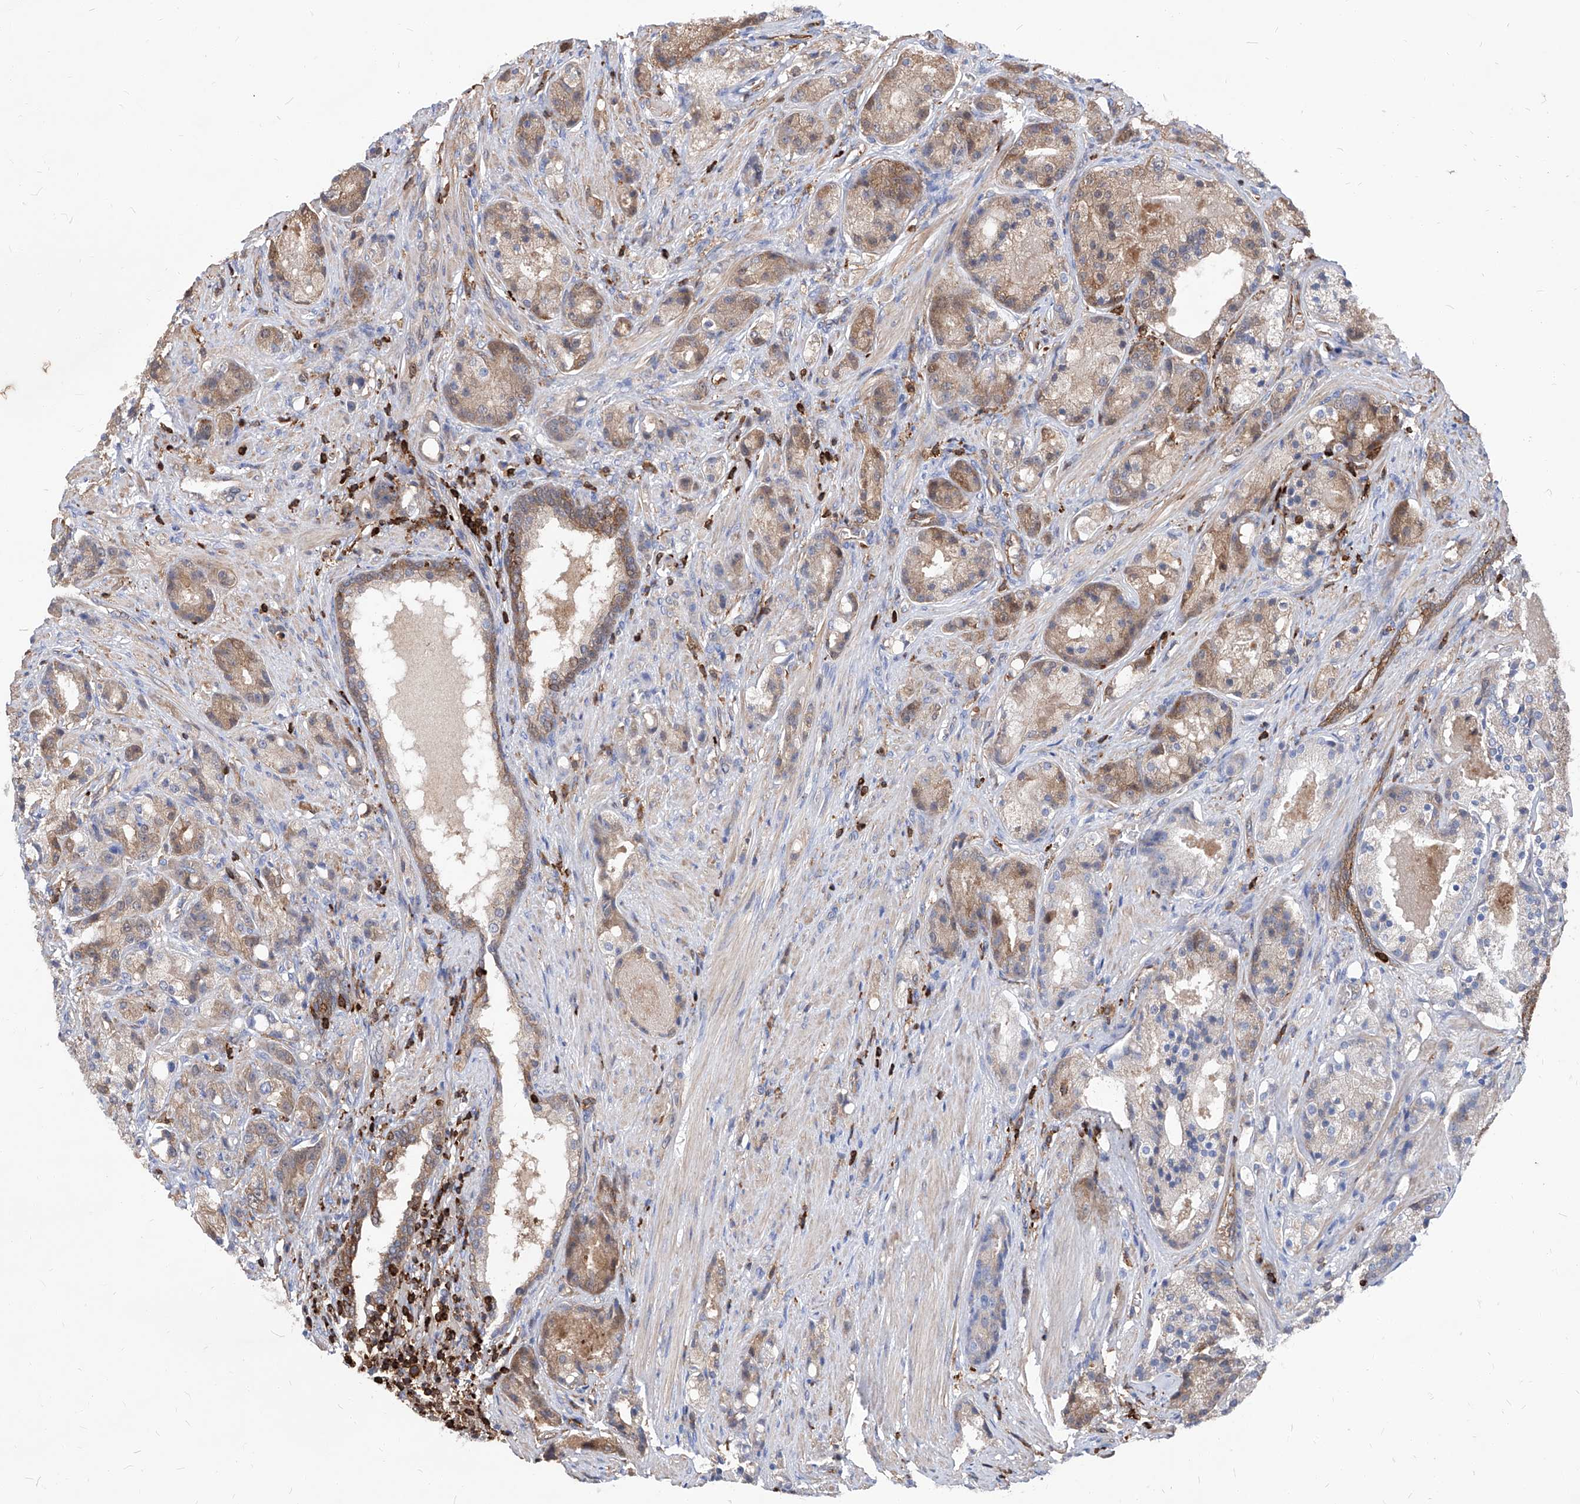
{"staining": {"intensity": "moderate", "quantity": "25%-75%", "location": "cytoplasmic/membranous"}, "tissue": "prostate cancer", "cell_type": "Tumor cells", "image_type": "cancer", "snomed": [{"axis": "morphology", "description": "Adenocarcinoma, High grade"}, {"axis": "topography", "description": "Prostate"}], "caption": "Immunohistochemical staining of high-grade adenocarcinoma (prostate) shows medium levels of moderate cytoplasmic/membranous protein positivity in about 25%-75% of tumor cells.", "gene": "ABRACL", "patient": {"sex": "male", "age": 60}}